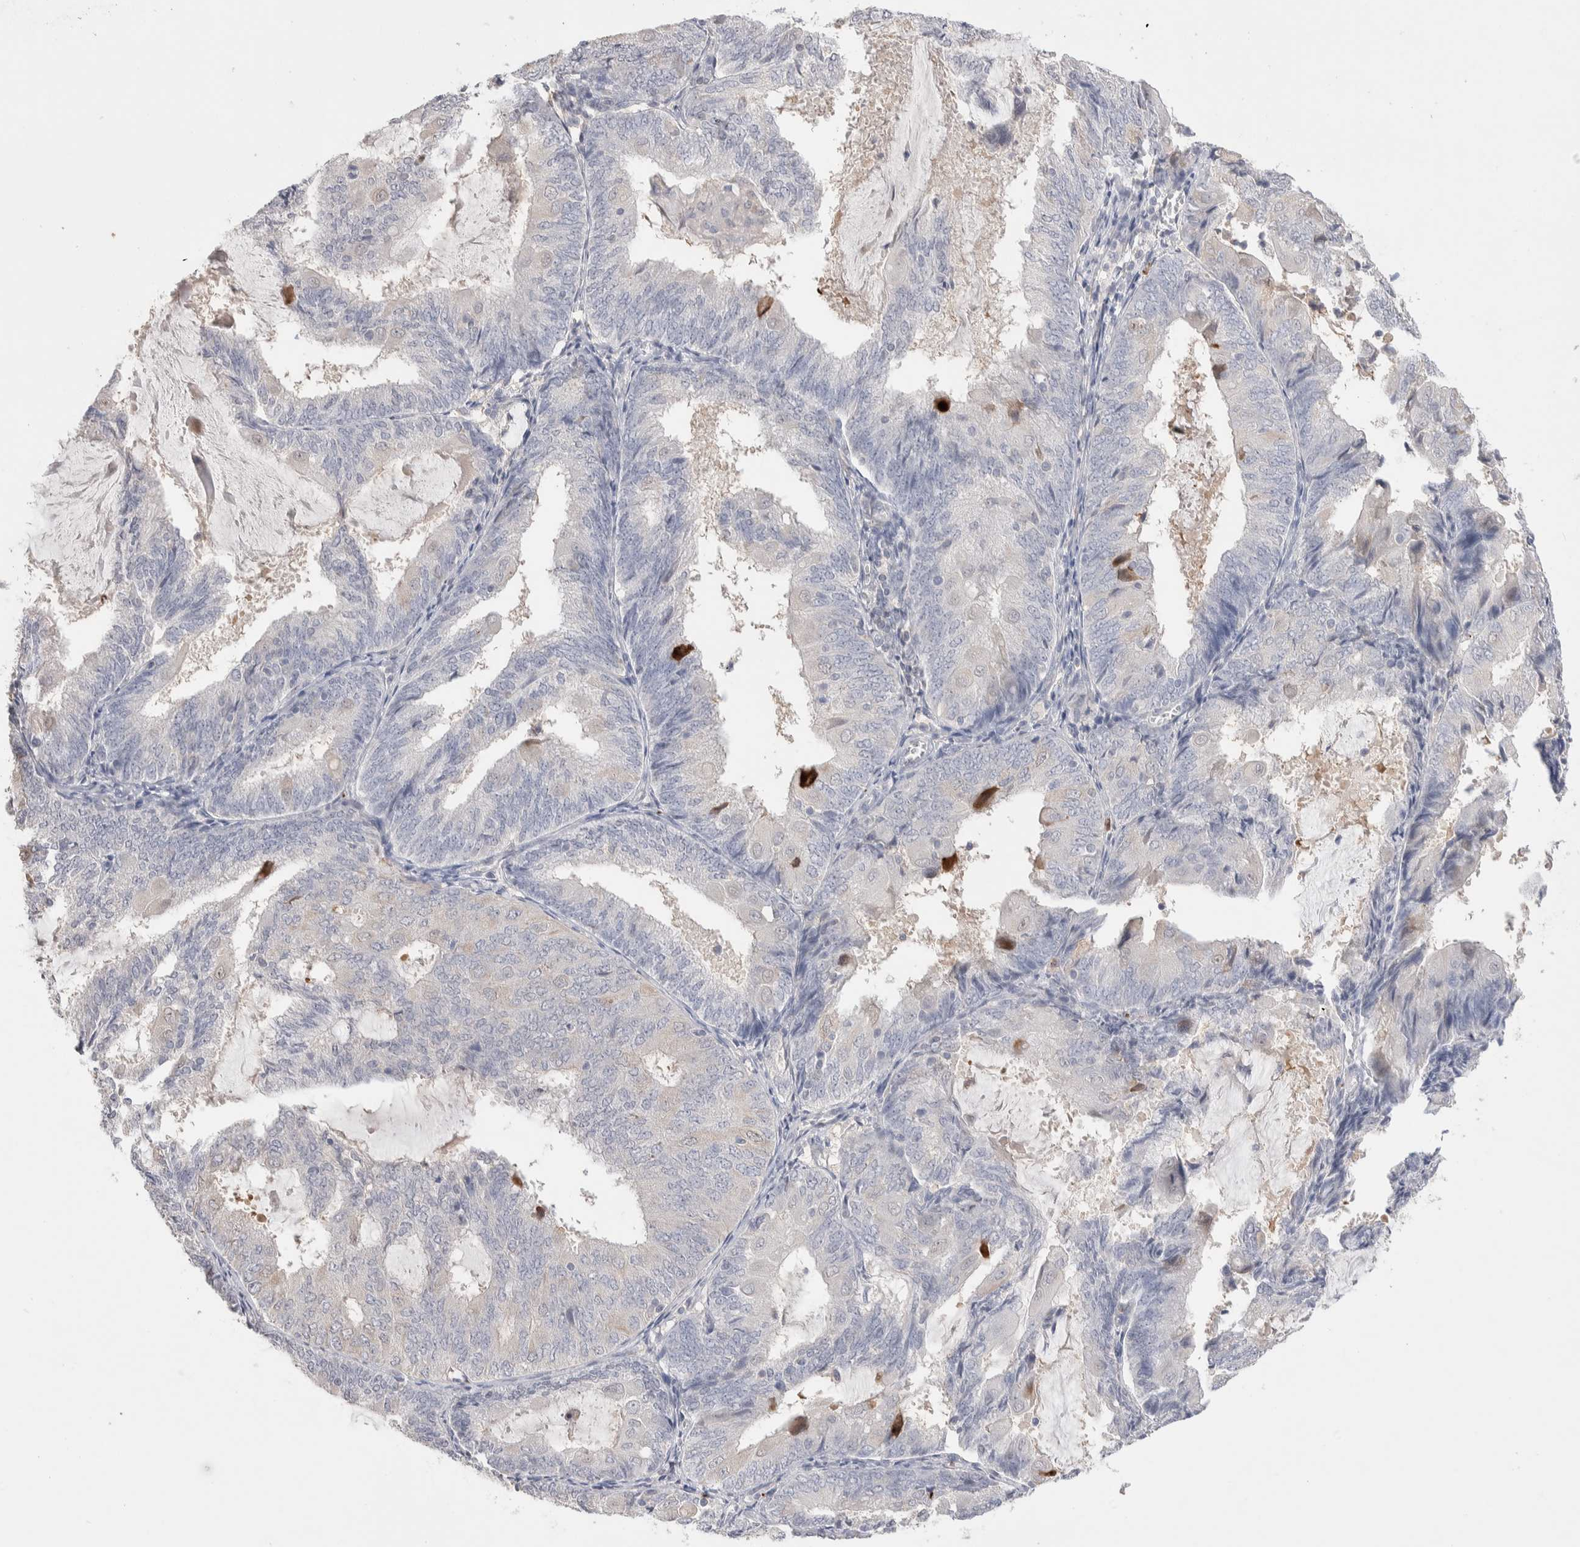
{"staining": {"intensity": "negative", "quantity": "none", "location": "none"}, "tissue": "endometrial cancer", "cell_type": "Tumor cells", "image_type": "cancer", "snomed": [{"axis": "morphology", "description": "Adenocarcinoma, NOS"}, {"axis": "topography", "description": "Endometrium"}], "caption": "A high-resolution photomicrograph shows immunohistochemistry (IHC) staining of endometrial adenocarcinoma, which shows no significant expression in tumor cells.", "gene": "FFAR2", "patient": {"sex": "female", "age": 81}}